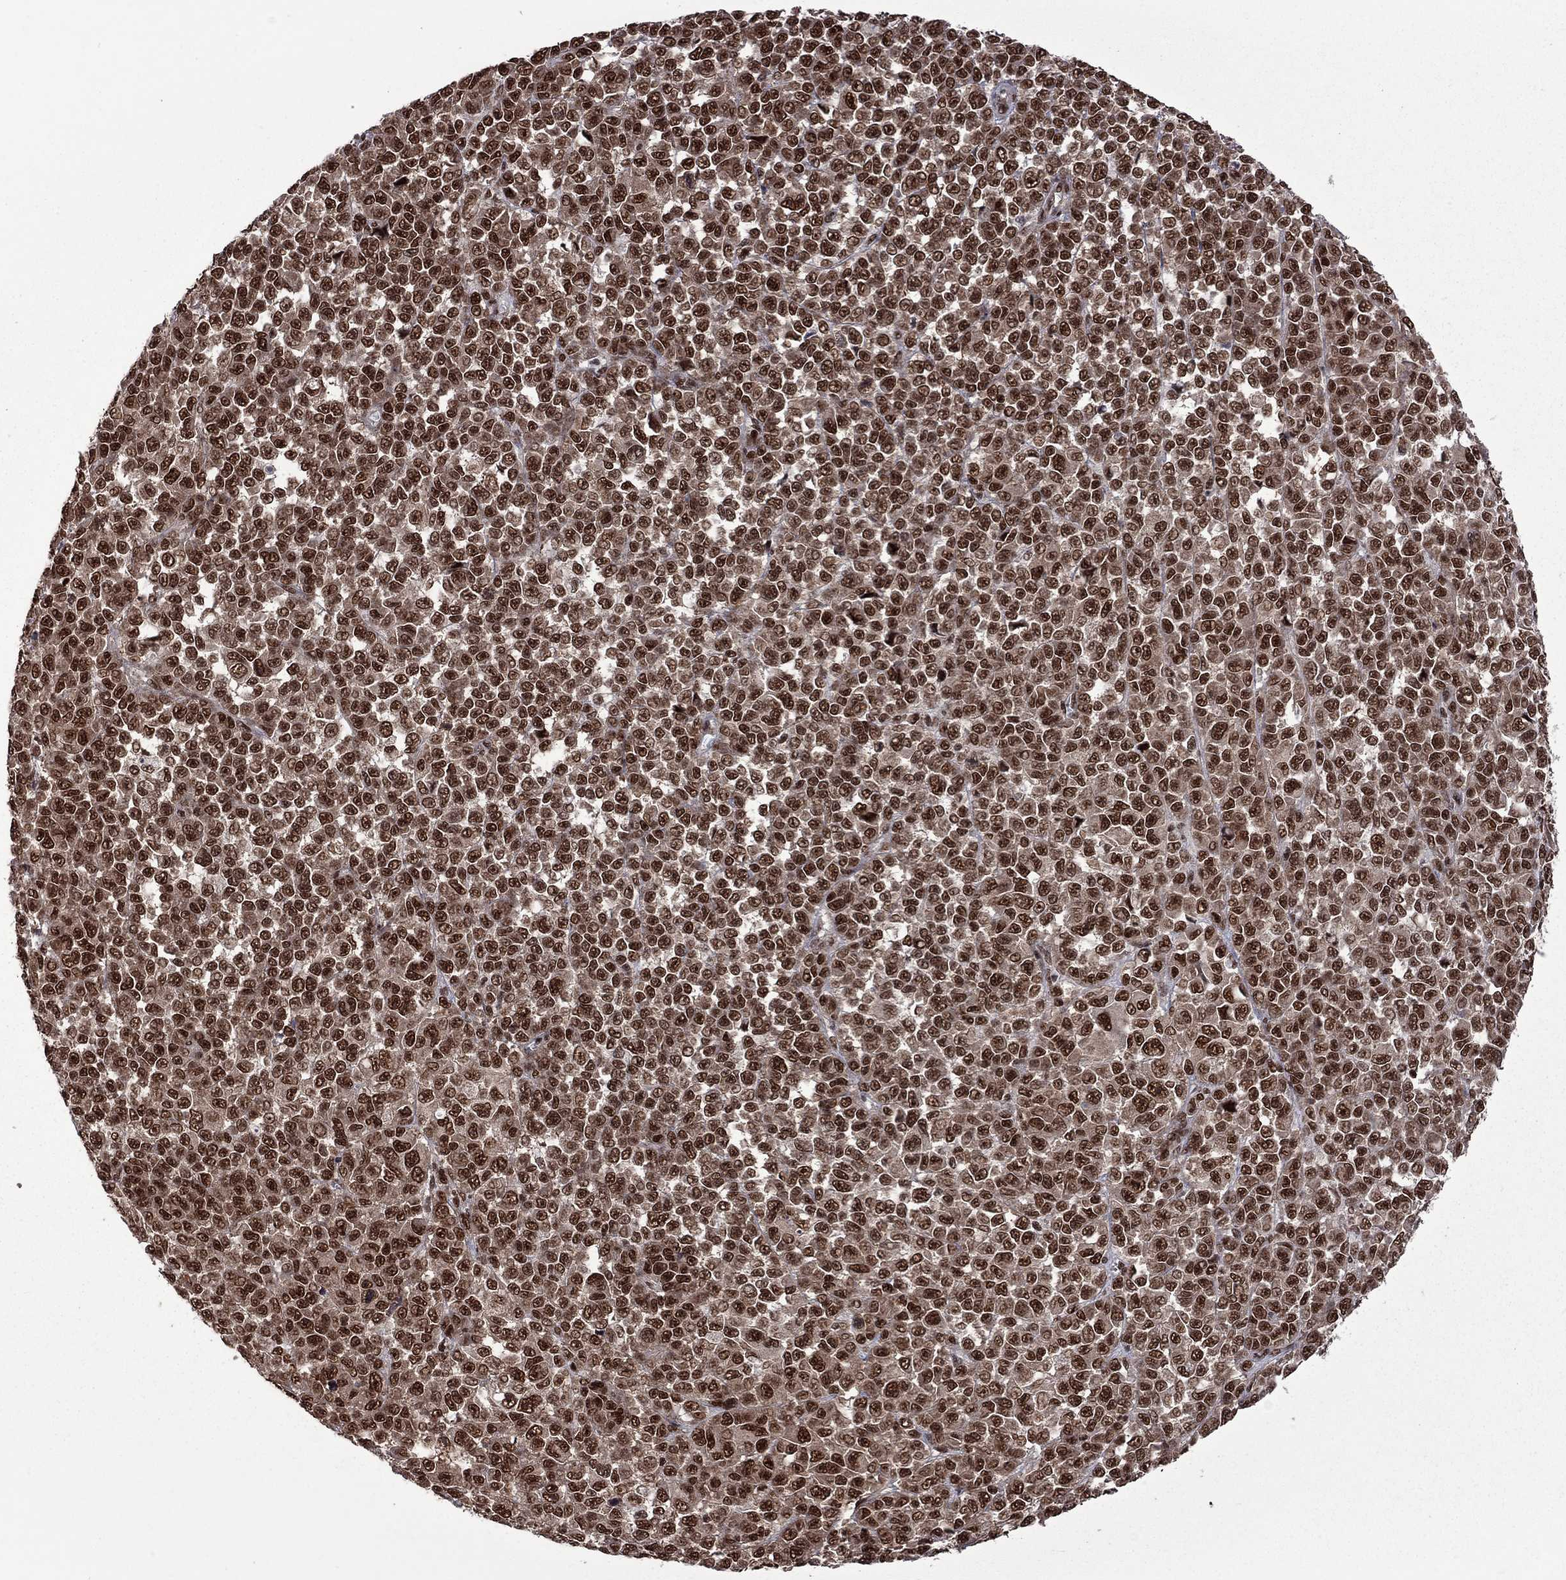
{"staining": {"intensity": "strong", "quantity": ">75%", "location": "nuclear"}, "tissue": "melanoma", "cell_type": "Tumor cells", "image_type": "cancer", "snomed": [{"axis": "morphology", "description": "Malignant melanoma, NOS"}, {"axis": "topography", "description": "Skin"}], "caption": "This photomicrograph exhibits malignant melanoma stained with immunohistochemistry (IHC) to label a protein in brown. The nuclear of tumor cells show strong positivity for the protein. Nuclei are counter-stained blue.", "gene": "MED25", "patient": {"sex": "female", "age": 95}}